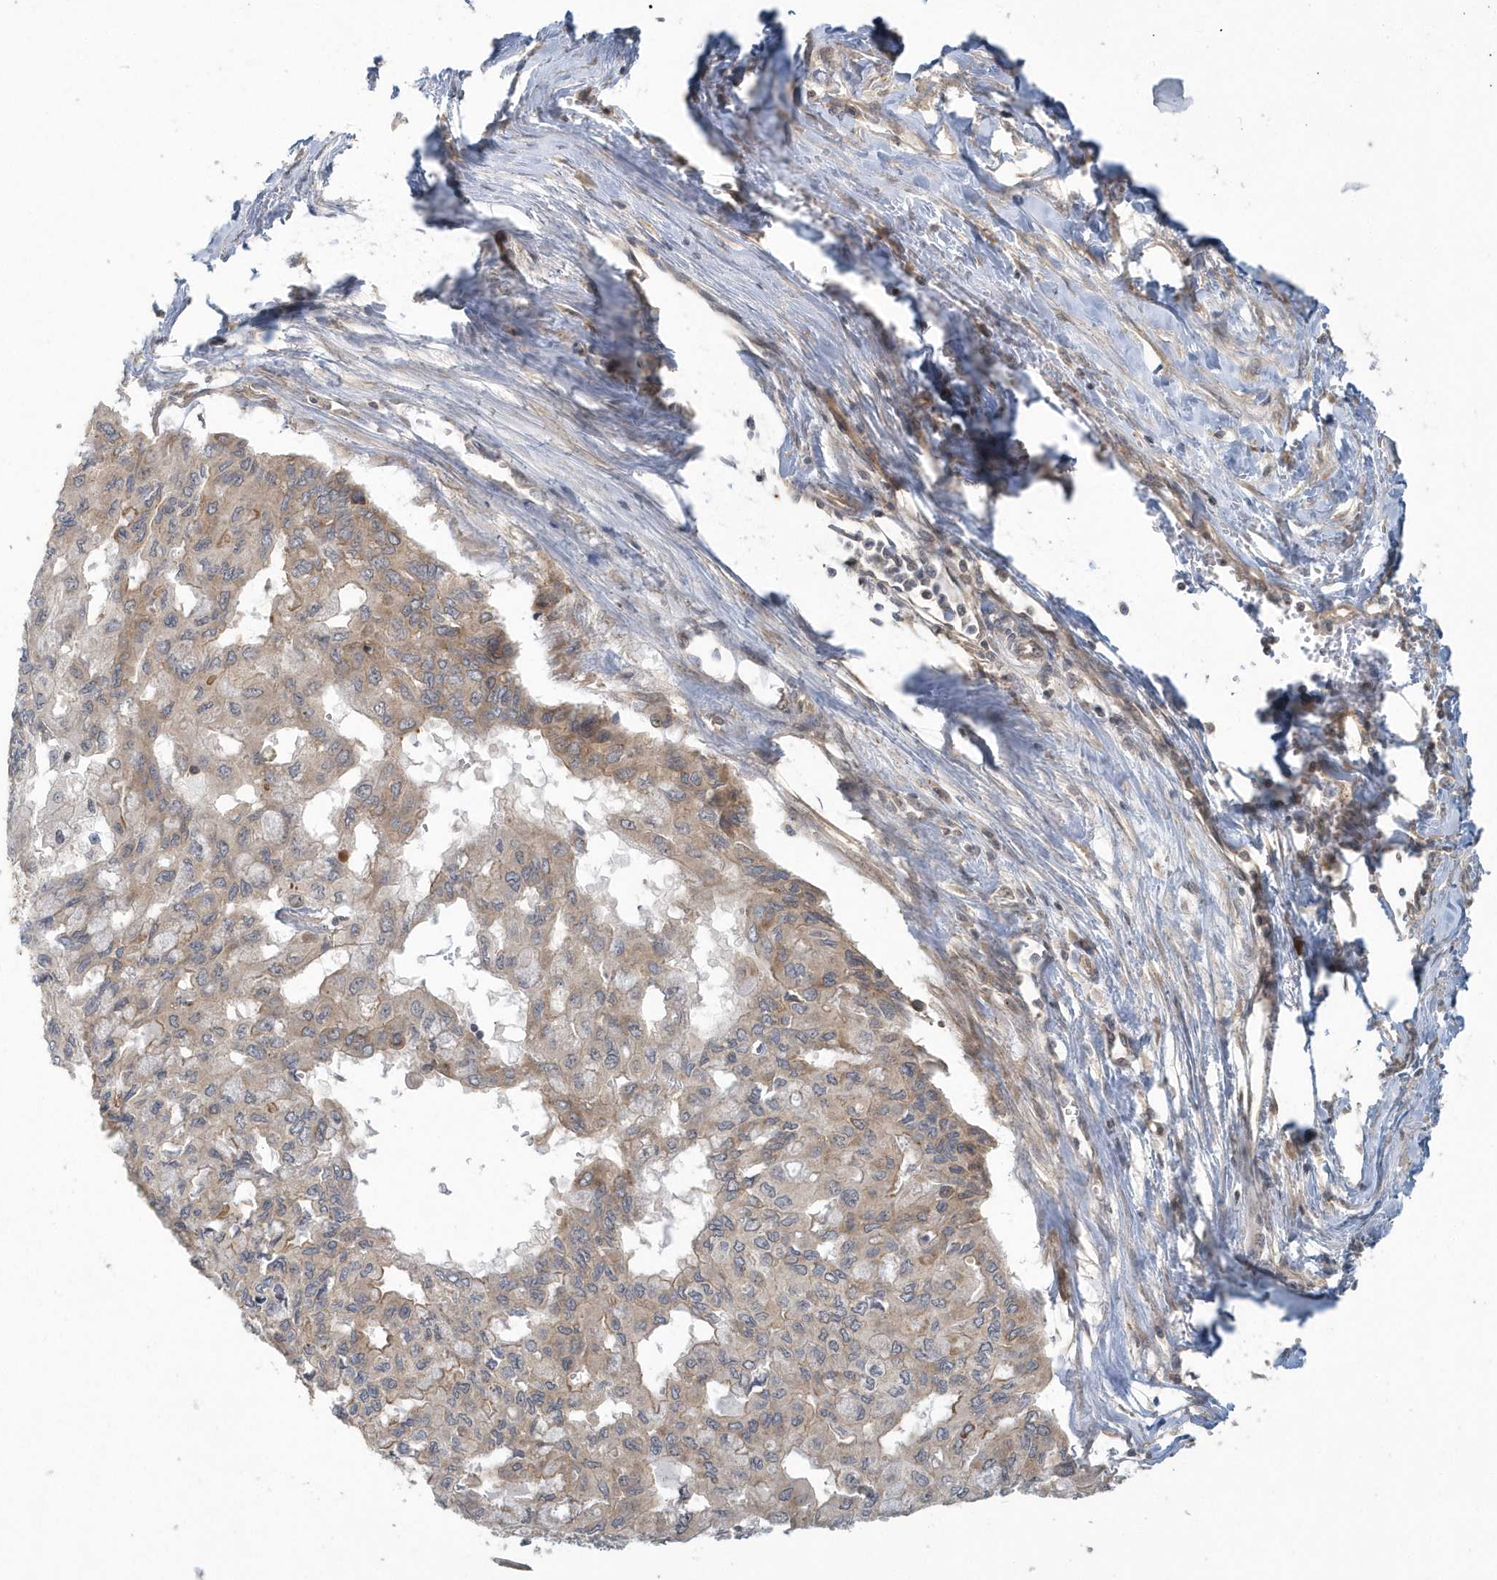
{"staining": {"intensity": "moderate", "quantity": "25%-75%", "location": "cytoplasmic/membranous"}, "tissue": "pancreatic cancer", "cell_type": "Tumor cells", "image_type": "cancer", "snomed": [{"axis": "morphology", "description": "Adenocarcinoma, NOS"}, {"axis": "topography", "description": "Pancreas"}], "caption": "This histopathology image demonstrates immunohistochemistry staining of pancreatic cancer, with medium moderate cytoplasmic/membranous expression in about 25%-75% of tumor cells.", "gene": "STIM2", "patient": {"sex": "male", "age": 51}}